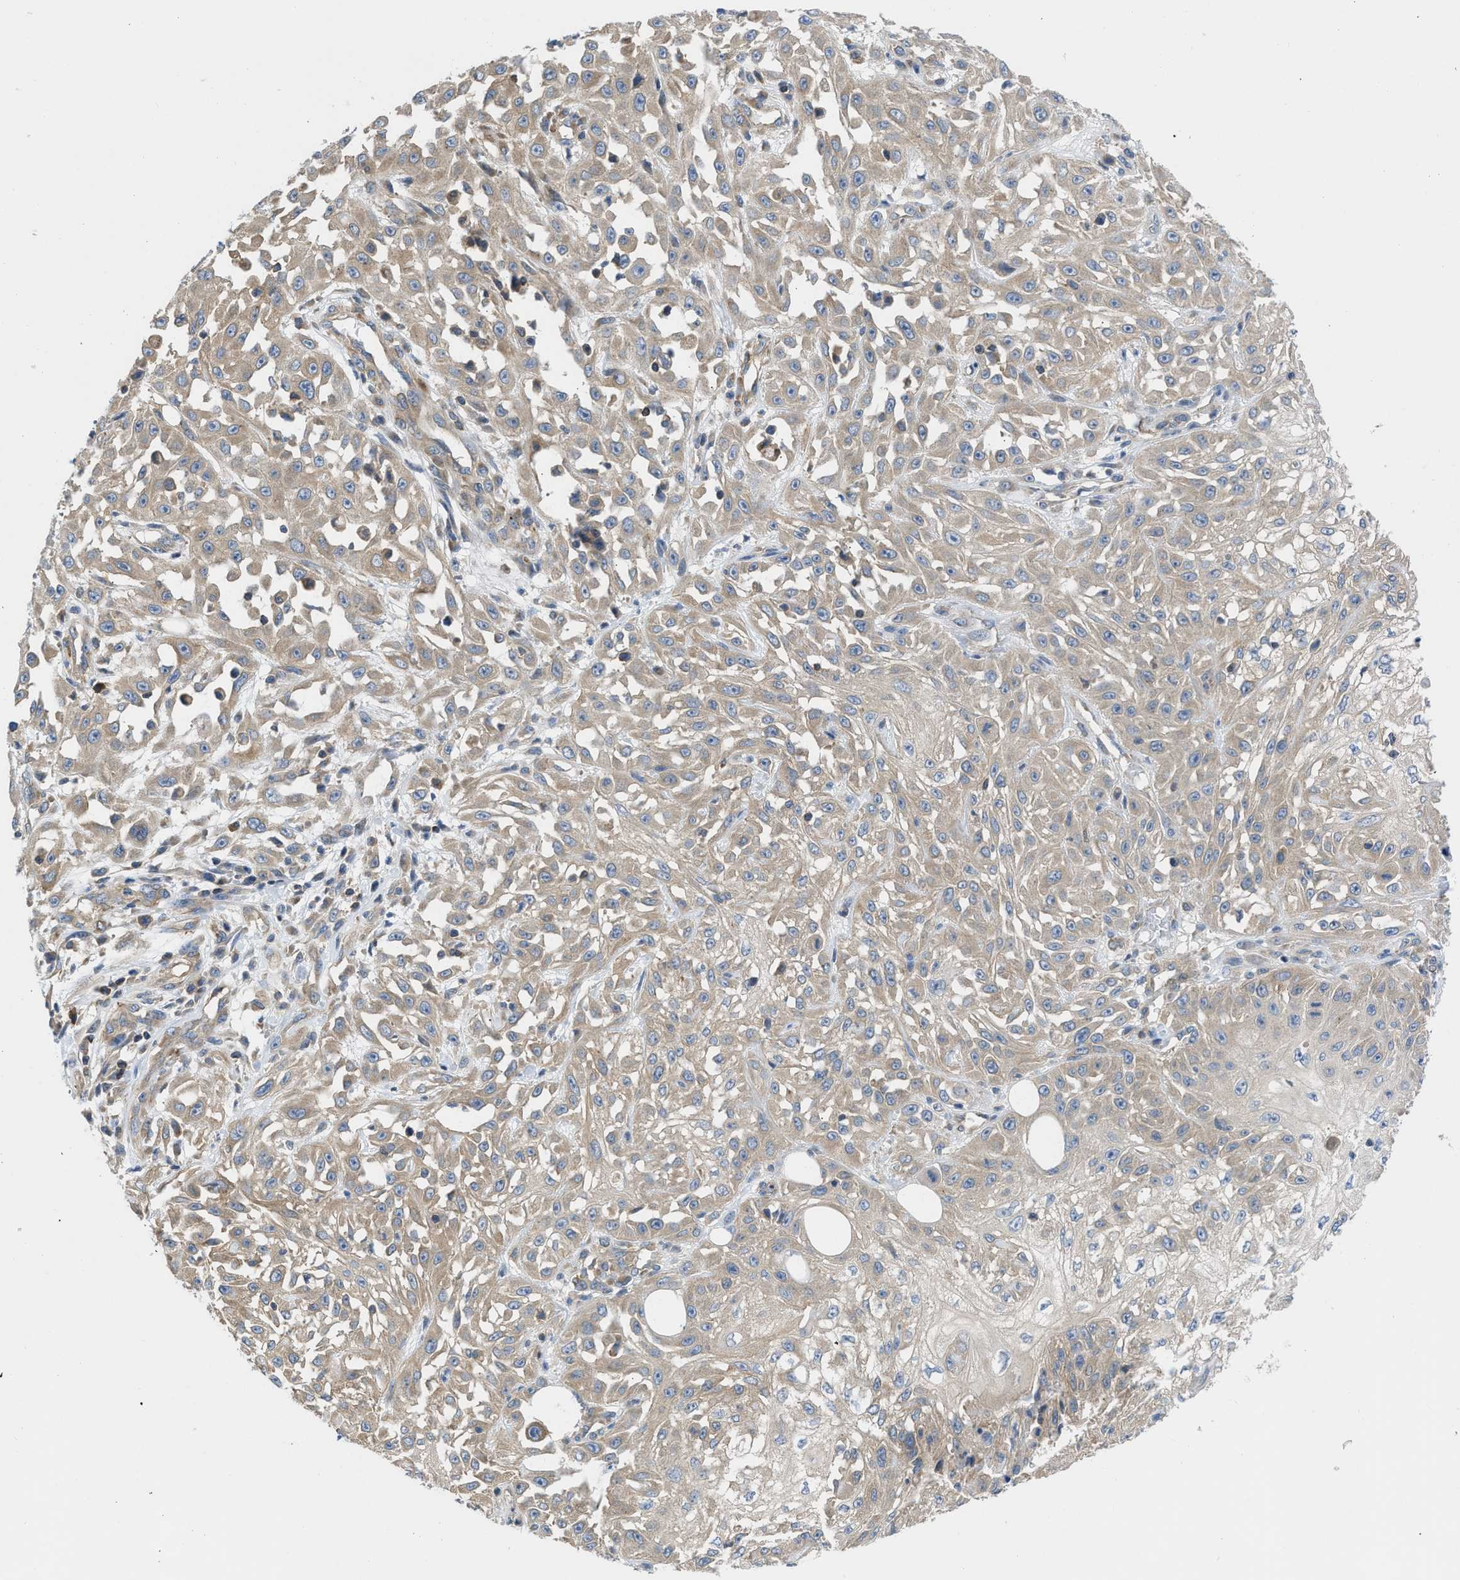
{"staining": {"intensity": "weak", "quantity": ">75%", "location": "cytoplasmic/membranous"}, "tissue": "skin cancer", "cell_type": "Tumor cells", "image_type": "cancer", "snomed": [{"axis": "morphology", "description": "Squamous cell carcinoma, NOS"}, {"axis": "morphology", "description": "Squamous cell carcinoma, metastatic, NOS"}, {"axis": "topography", "description": "Skin"}, {"axis": "topography", "description": "Lymph node"}], "caption": "Tumor cells demonstrate low levels of weak cytoplasmic/membranous staining in approximately >75% of cells in skin cancer.", "gene": "CHKB", "patient": {"sex": "male", "age": 75}}